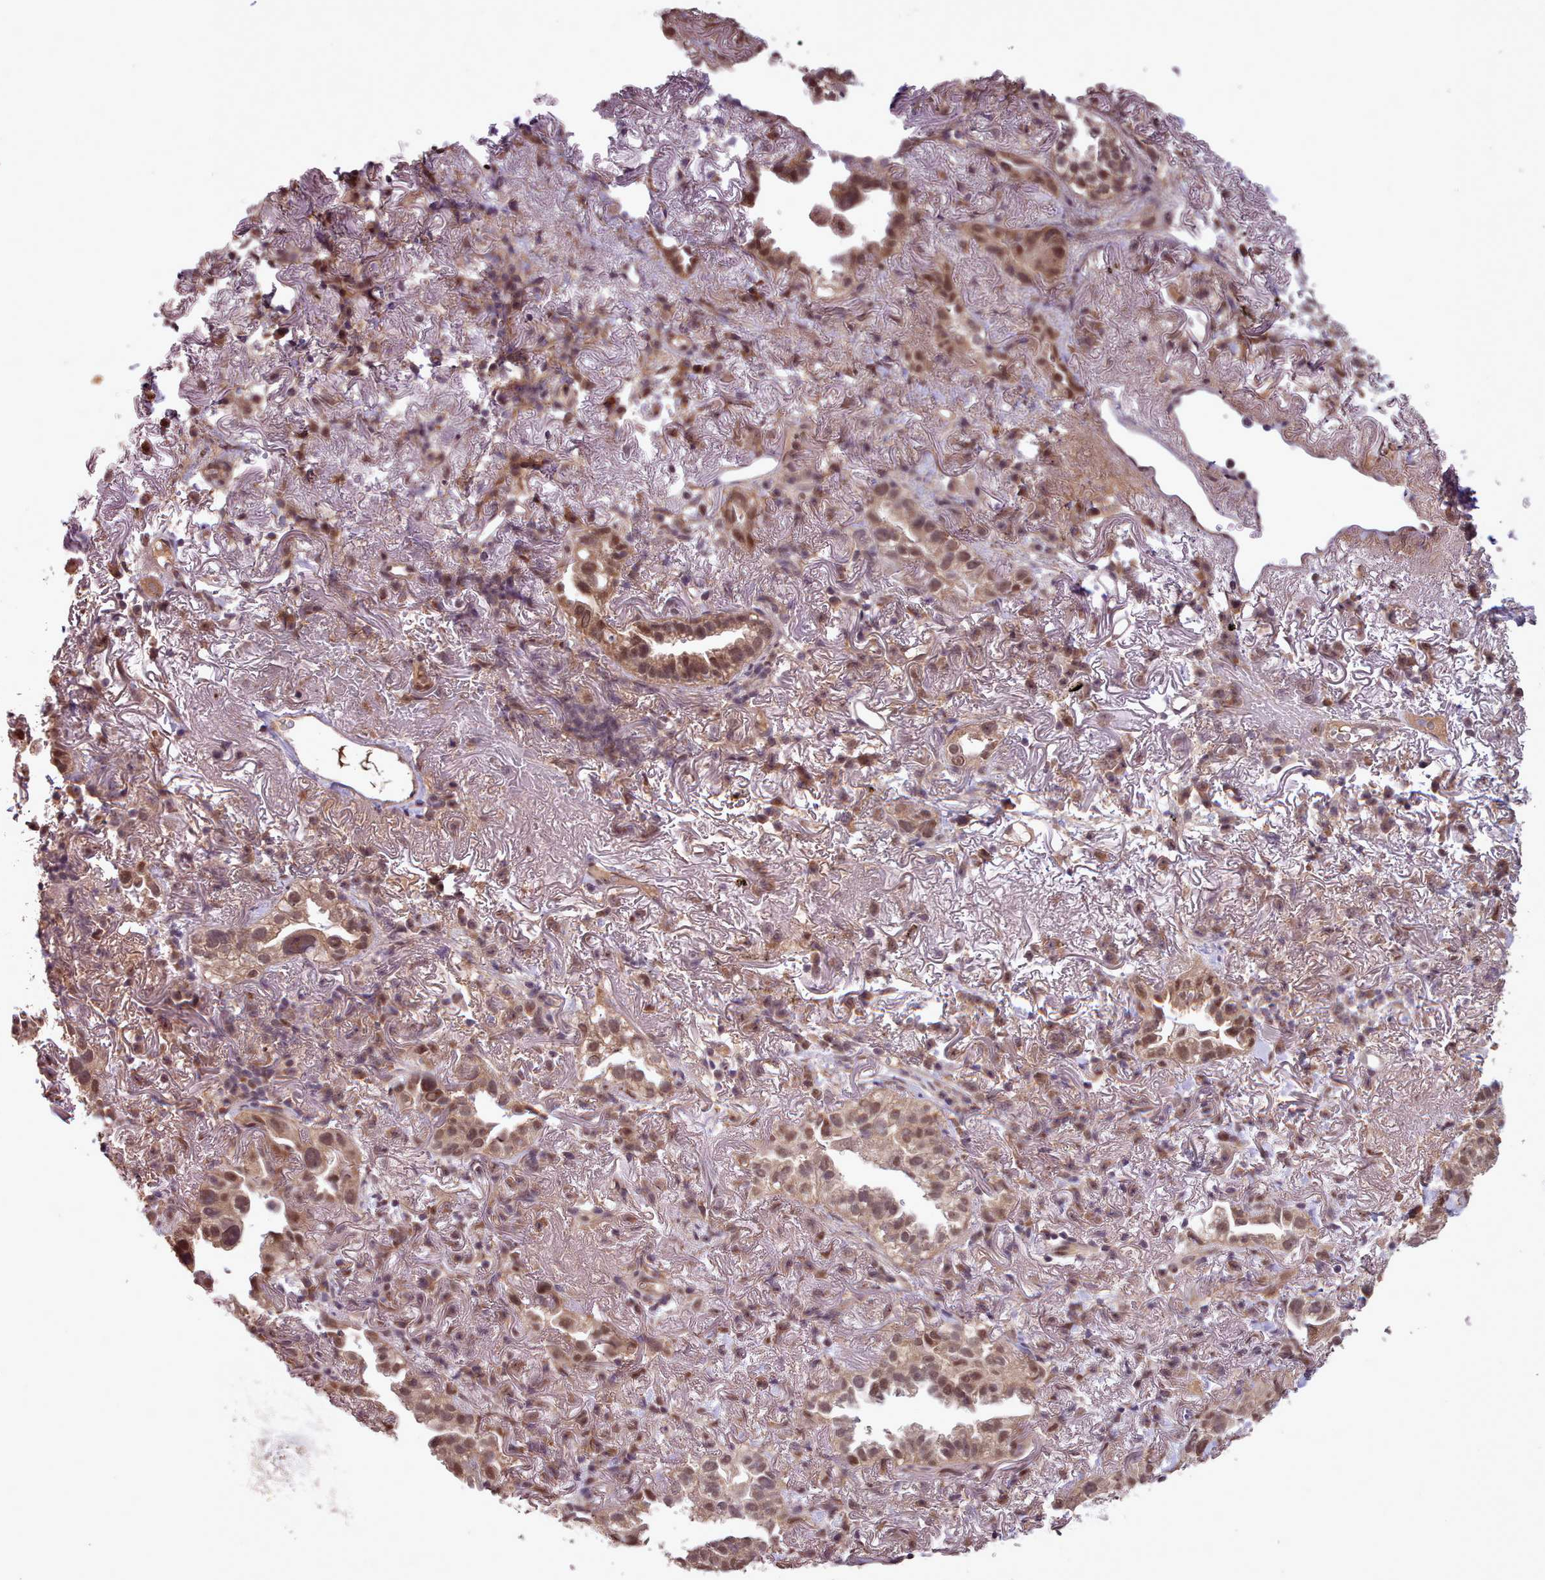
{"staining": {"intensity": "moderate", "quantity": ">75%", "location": "nuclear"}, "tissue": "lung cancer", "cell_type": "Tumor cells", "image_type": "cancer", "snomed": [{"axis": "morphology", "description": "Adenocarcinoma, NOS"}, {"axis": "topography", "description": "Lung"}], "caption": "Immunohistochemical staining of lung cancer exhibits medium levels of moderate nuclear staining in about >75% of tumor cells. (IHC, brightfield microscopy, high magnification).", "gene": "CDC6", "patient": {"sex": "female", "age": 69}}